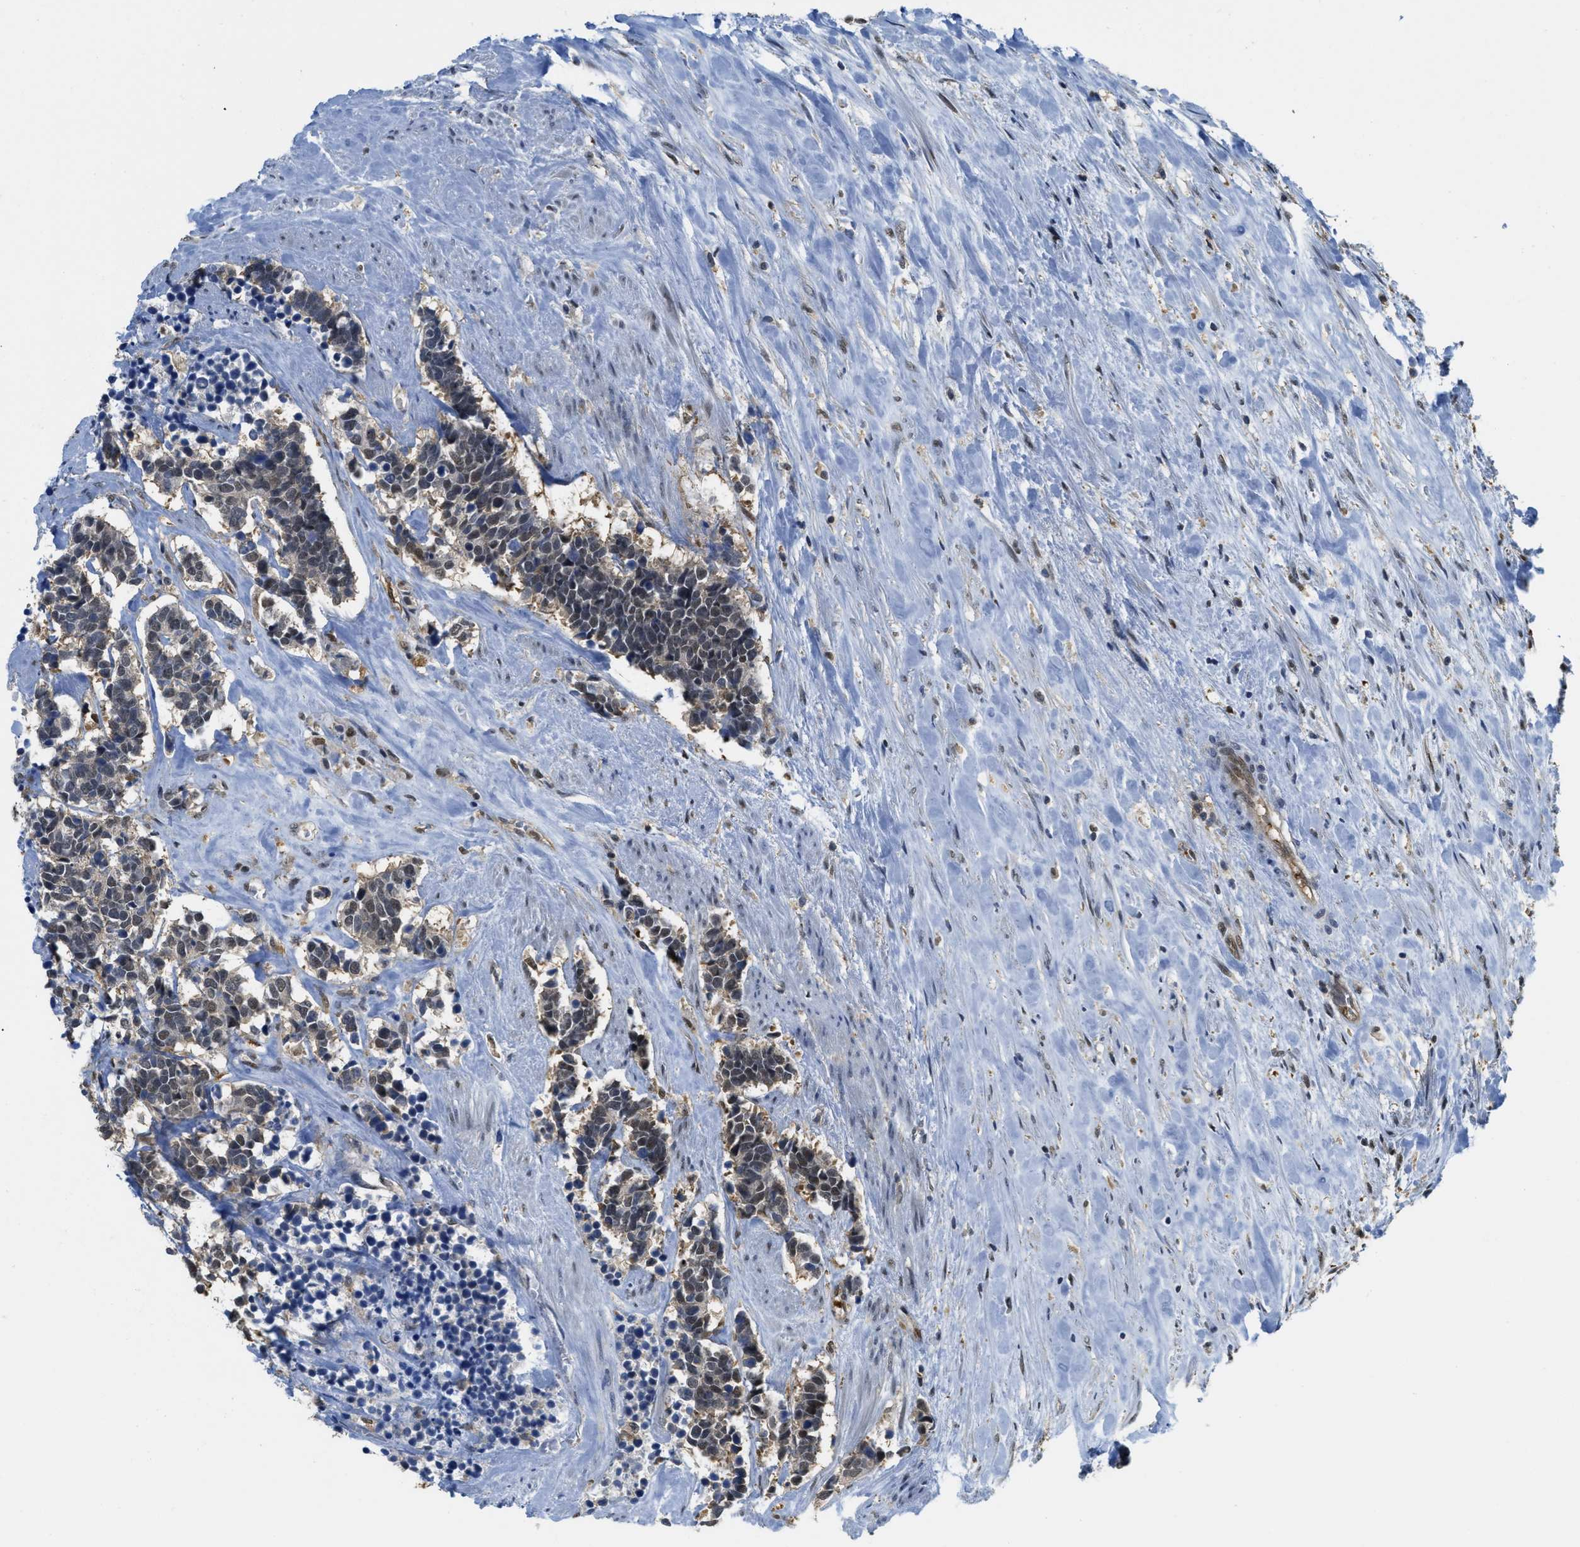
{"staining": {"intensity": "moderate", "quantity": ">75%", "location": "cytoplasmic/membranous,nuclear"}, "tissue": "carcinoid", "cell_type": "Tumor cells", "image_type": "cancer", "snomed": [{"axis": "morphology", "description": "Carcinoma, NOS"}, {"axis": "morphology", "description": "Carcinoid, malignant, NOS"}, {"axis": "topography", "description": "Urinary bladder"}], "caption": "Protein staining of carcinoma tissue demonstrates moderate cytoplasmic/membranous and nuclear staining in approximately >75% of tumor cells.", "gene": "PSMC5", "patient": {"sex": "male", "age": 57}}